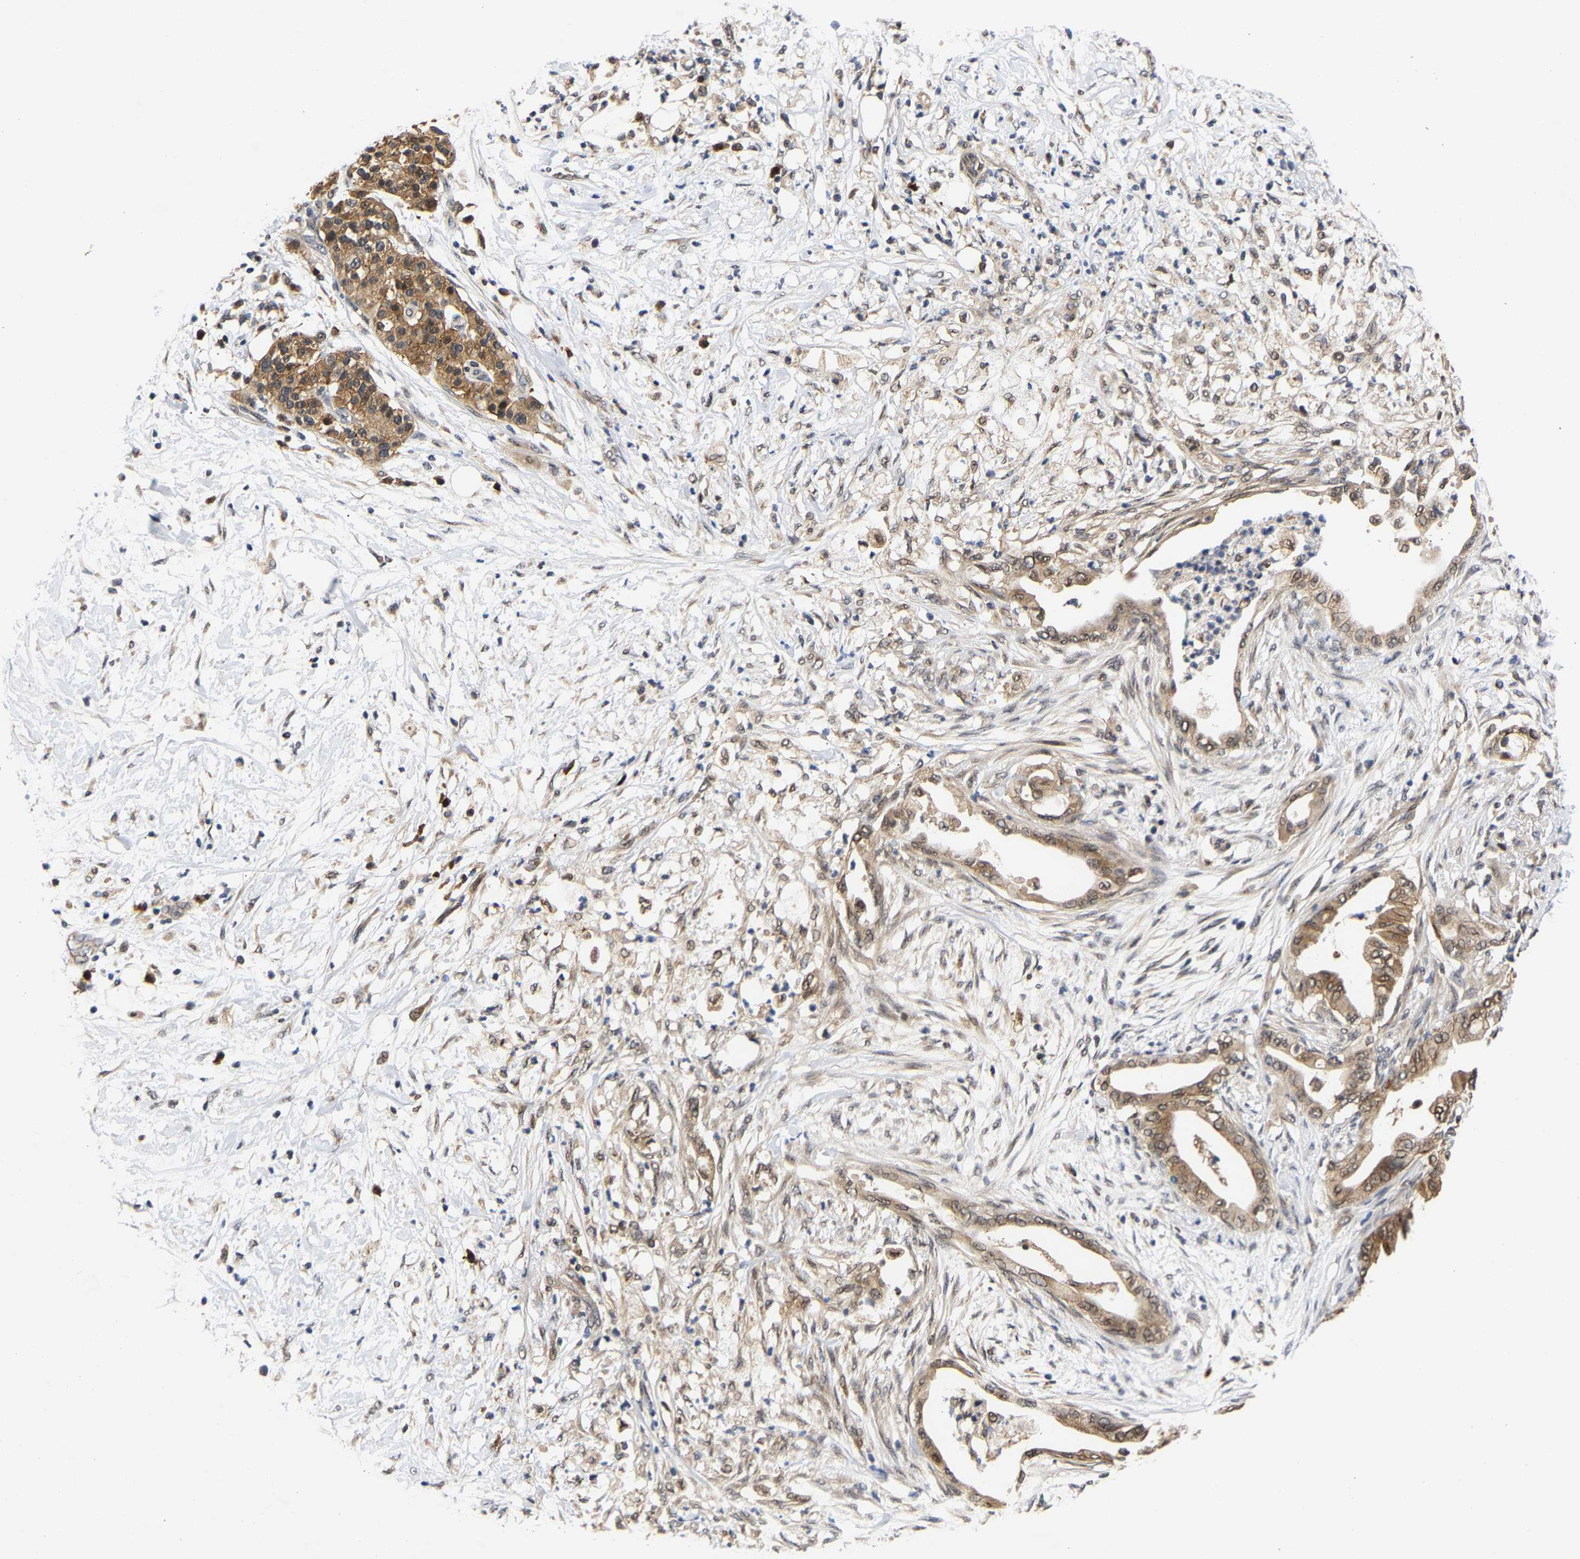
{"staining": {"intensity": "moderate", "quantity": ">75%", "location": "cytoplasmic/membranous"}, "tissue": "pancreatic cancer", "cell_type": "Tumor cells", "image_type": "cancer", "snomed": [{"axis": "morphology", "description": "Normal tissue, NOS"}, {"axis": "morphology", "description": "Adenocarcinoma, NOS"}, {"axis": "topography", "description": "Pancreas"}, {"axis": "topography", "description": "Duodenum"}], "caption": "Pancreatic cancer (adenocarcinoma) stained with a protein marker shows moderate staining in tumor cells.", "gene": "CLIP2", "patient": {"sex": "female", "age": 60}}